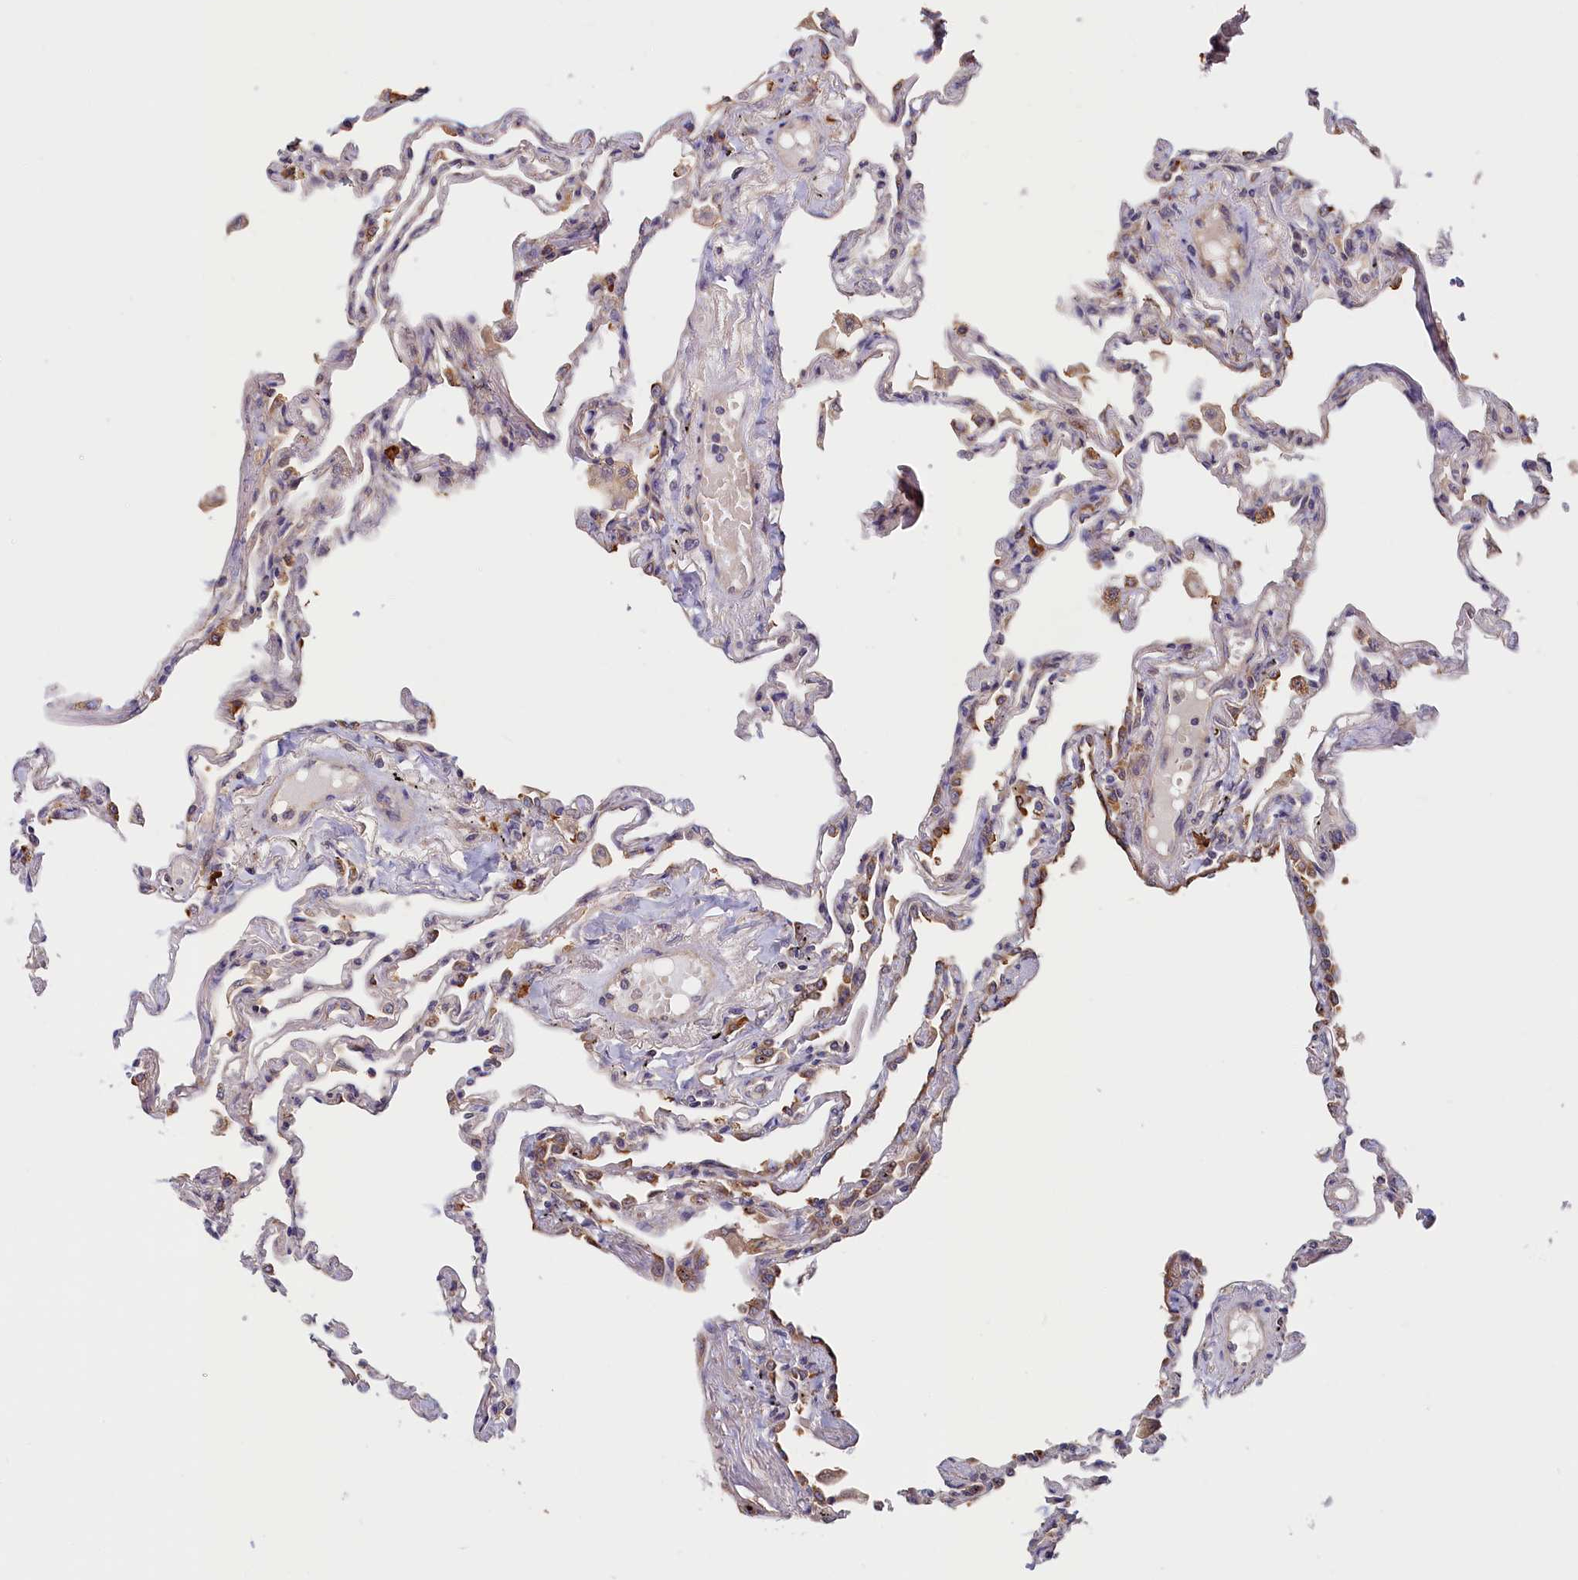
{"staining": {"intensity": "moderate", "quantity": "25%-75%", "location": "cytoplasmic/membranous"}, "tissue": "lung", "cell_type": "Alveolar cells", "image_type": "normal", "snomed": [{"axis": "morphology", "description": "Normal tissue, NOS"}, {"axis": "topography", "description": "Lung"}], "caption": "IHC of normal human lung displays medium levels of moderate cytoplasmic/membranous staining in about 25%-75% of alveolar cells.", "gene": "CEP44", "patient": {"sex": "female", "age": 67}}